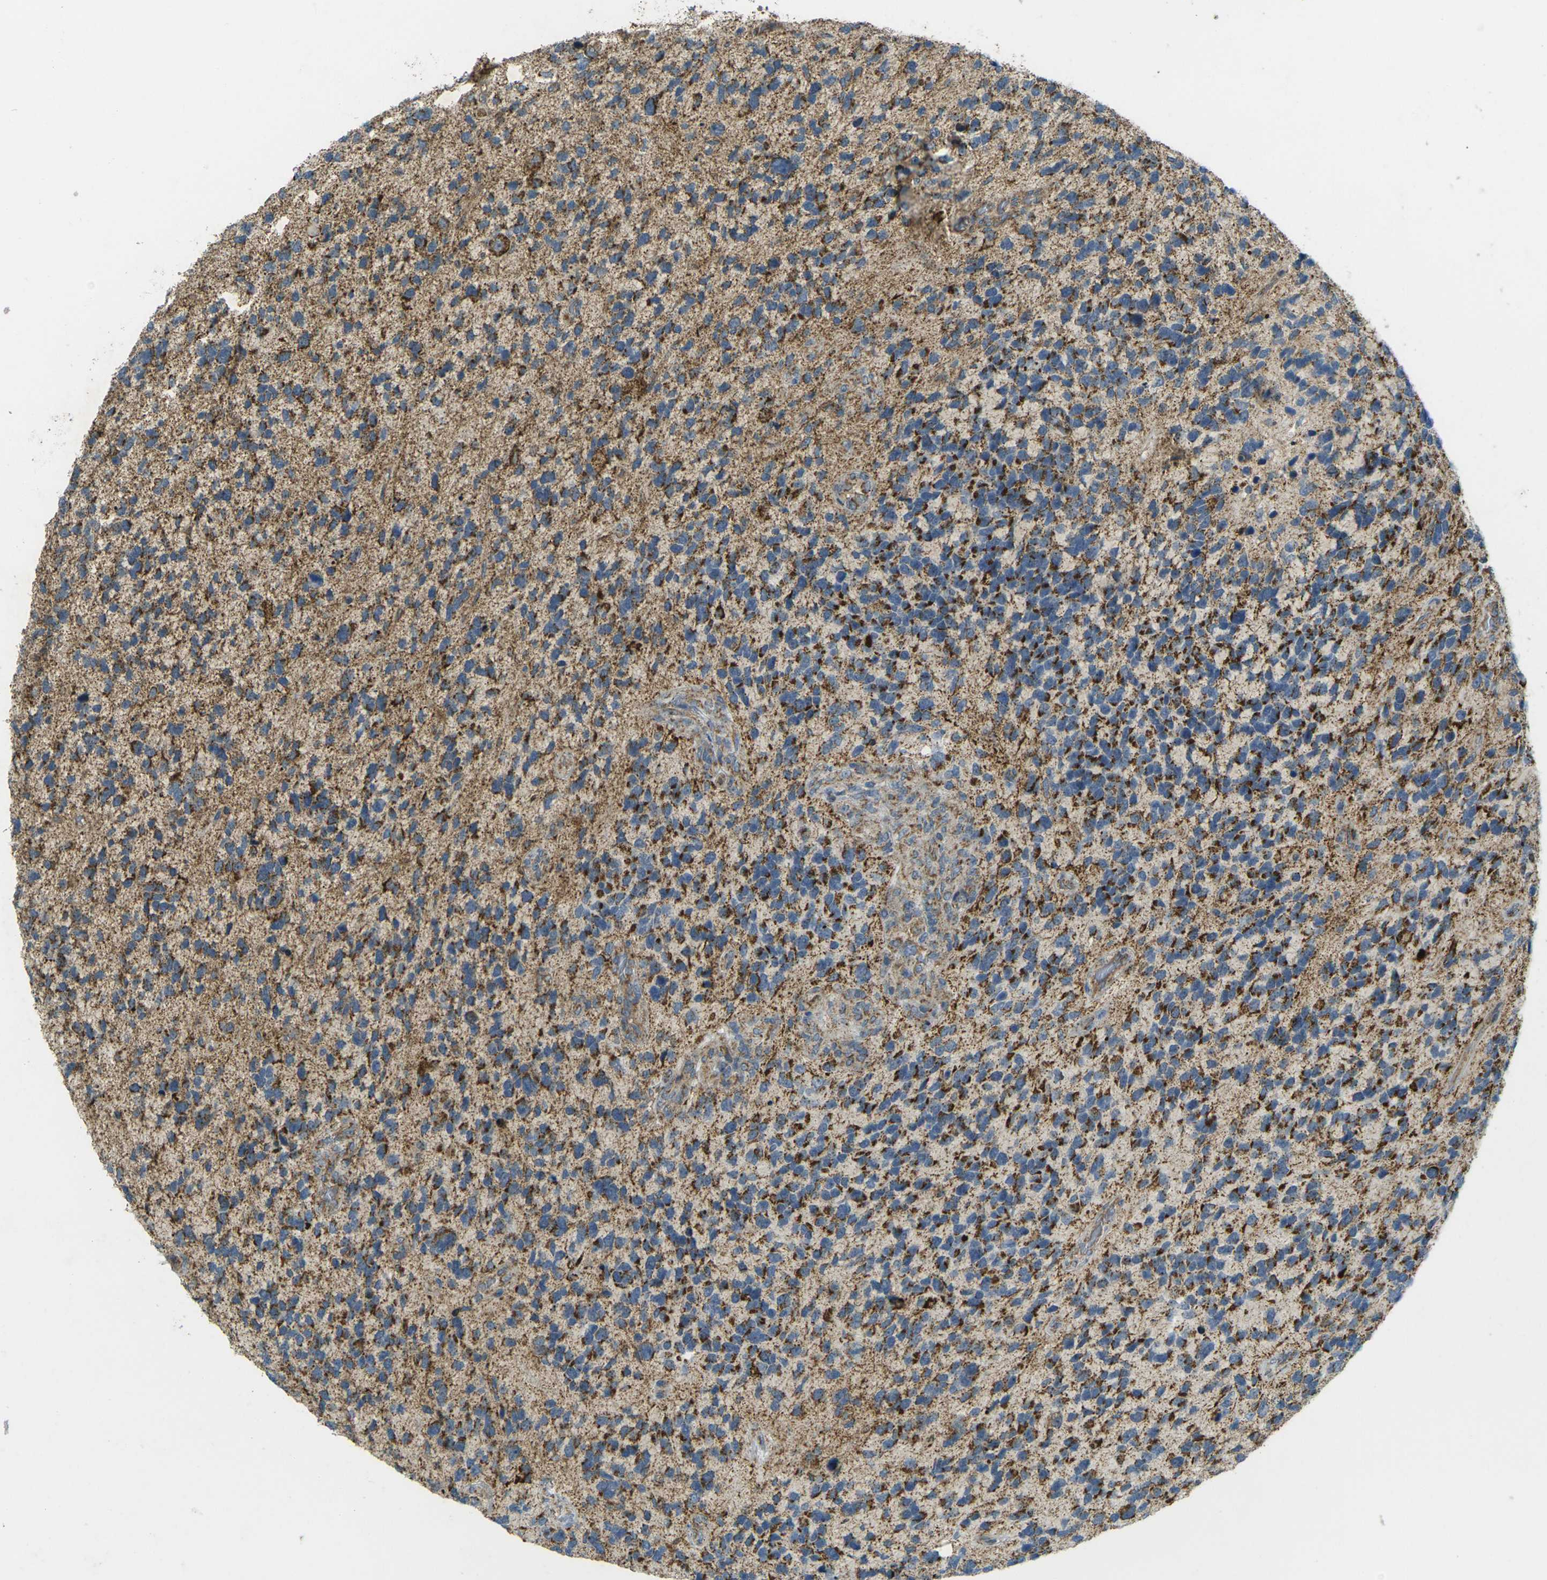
{"staining": {"intensity": "strong", "quantity": "25%-75%", "location": "cytoplasmic/membranous"}, "tissue": "glioma", "cell_type": "Tumor cells", "image_type": "cancer", "snomed": [{"axis": "morphology", "description": "Glioma, malignant, High grade"}, {"axis": "topography", "description": "Brain"}], "caption": "Tumor cells display high levels of strong cytoplasmic/membranous staining in approximately 25%-75% of cells in human malignant glioma (high-grade).", "gene": "IGF1R", "patient": {"sex": "female", "age": 58}}